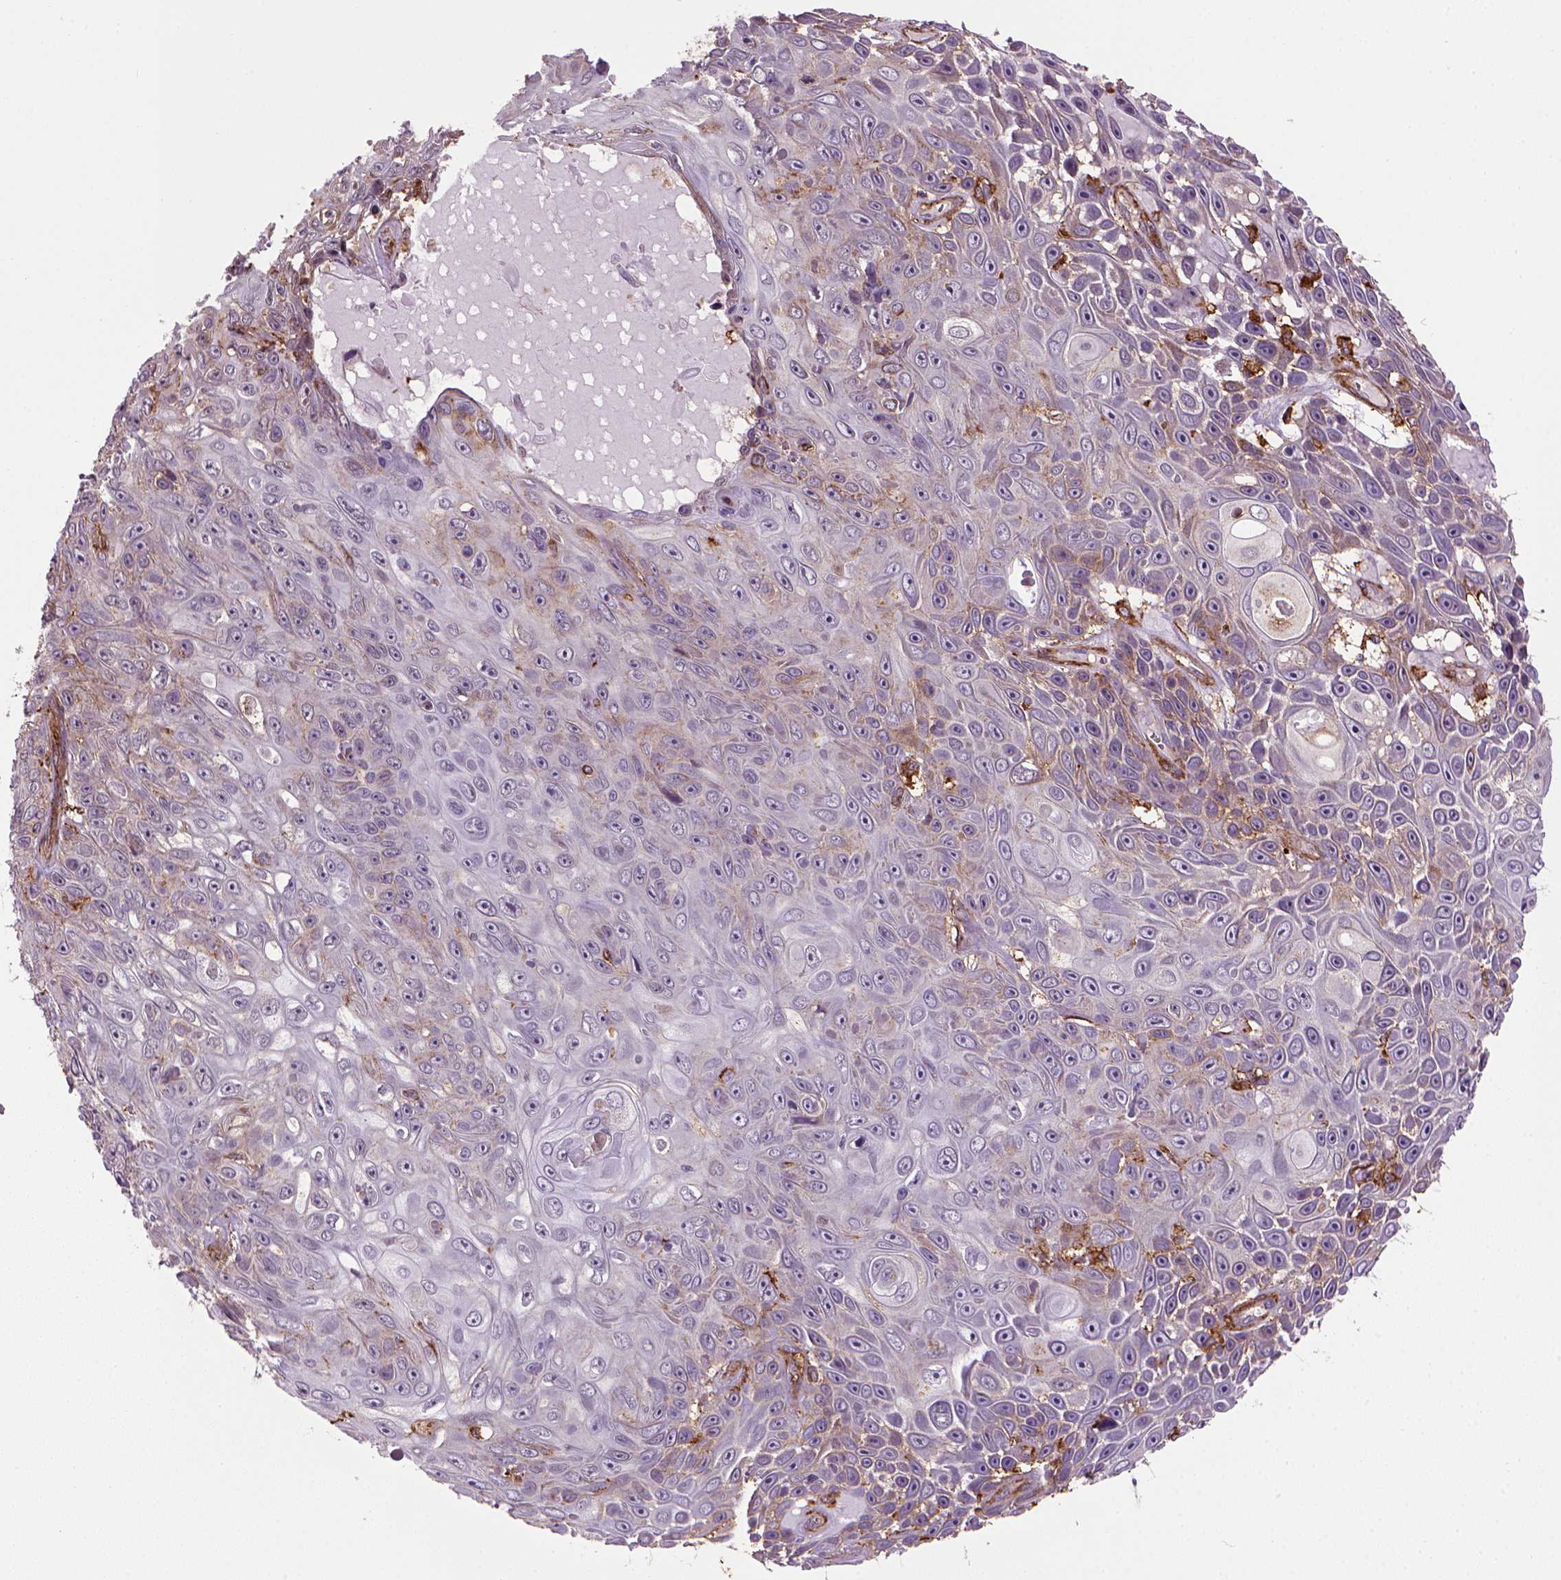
{"staining": {"intensity": "weak", "quantity": "<25%", "location": "cytoplasmic/membranous"}, "tissue": "skin cancer", "cell_type": "Tumor cells", "image_type": "cancer", "snomed": [{"axis": "morphology", "description": "Squamous cell carcinoma, NOS"}, {"axis": "topography", "description": "Skin"}], "caption": "This is a micrograph of immunohistochemistry staining of skin squamous cell carcinoma, which shows no positivity in tumor cells.", "gene": "MARCKS", "patient": {"sex": "male", "age": 82}}